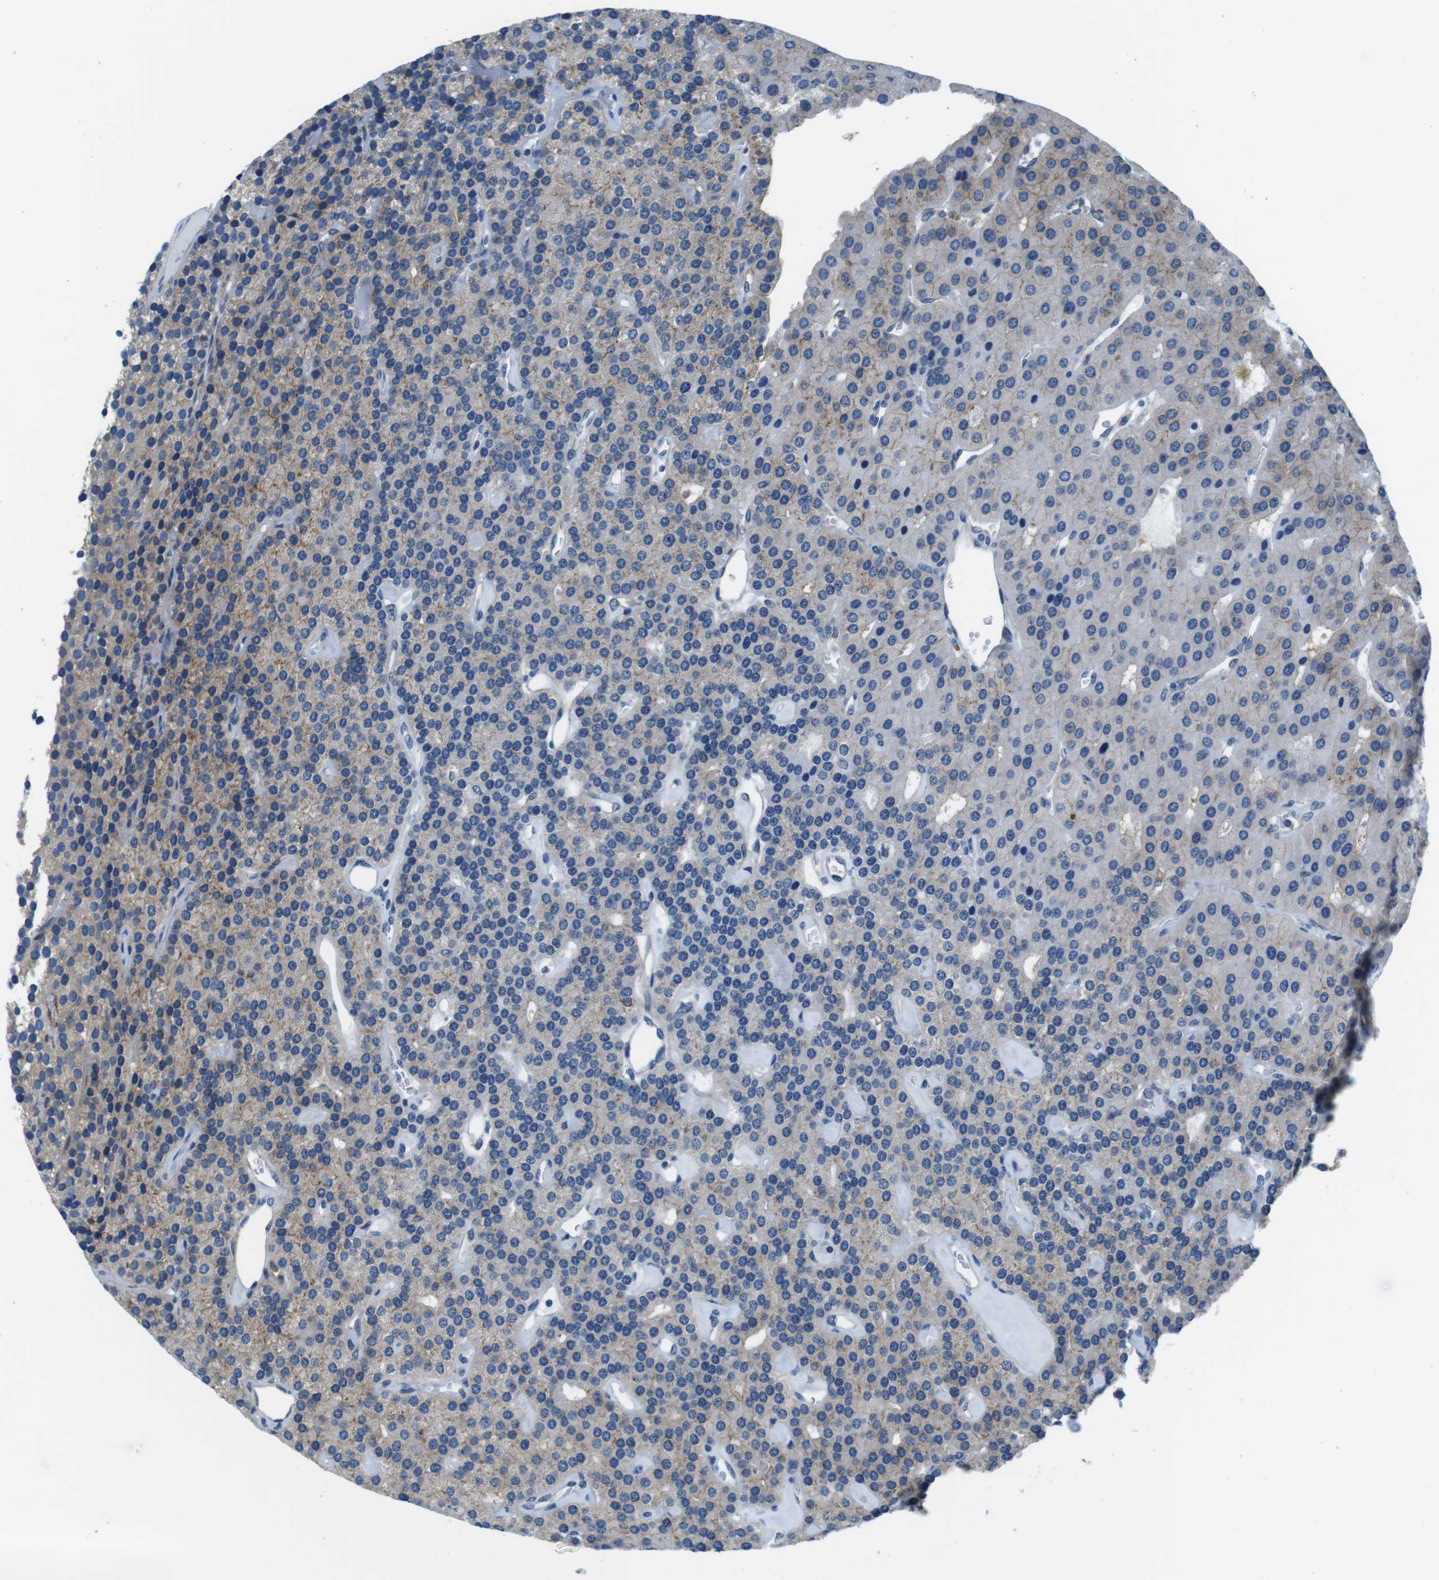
{"staining": {"intensity": "moderate", "quantity": "25%-75%", "location": "cytoplasmic/membranous"}, "tissue": "parathyroid gland", "cell_type": "Glandular cells", "image_type": "normal", "snomed": [{"axis": "morphology", "description": "Normal tissue, NOS"}, {"axis": "morphology", "description": "Adenoma, NOS"}, {"axis": "topography", "description": "Parathyroid gland"}], "caption": "Parathyroid gland was stained to show a protein in brown. There is medium levels of moderate cytoplasmic/membranous staining in about 25%-75% of glandular cells.", "gene": "EIF2B5", "patient": {"sex": "female", "age": 86}}